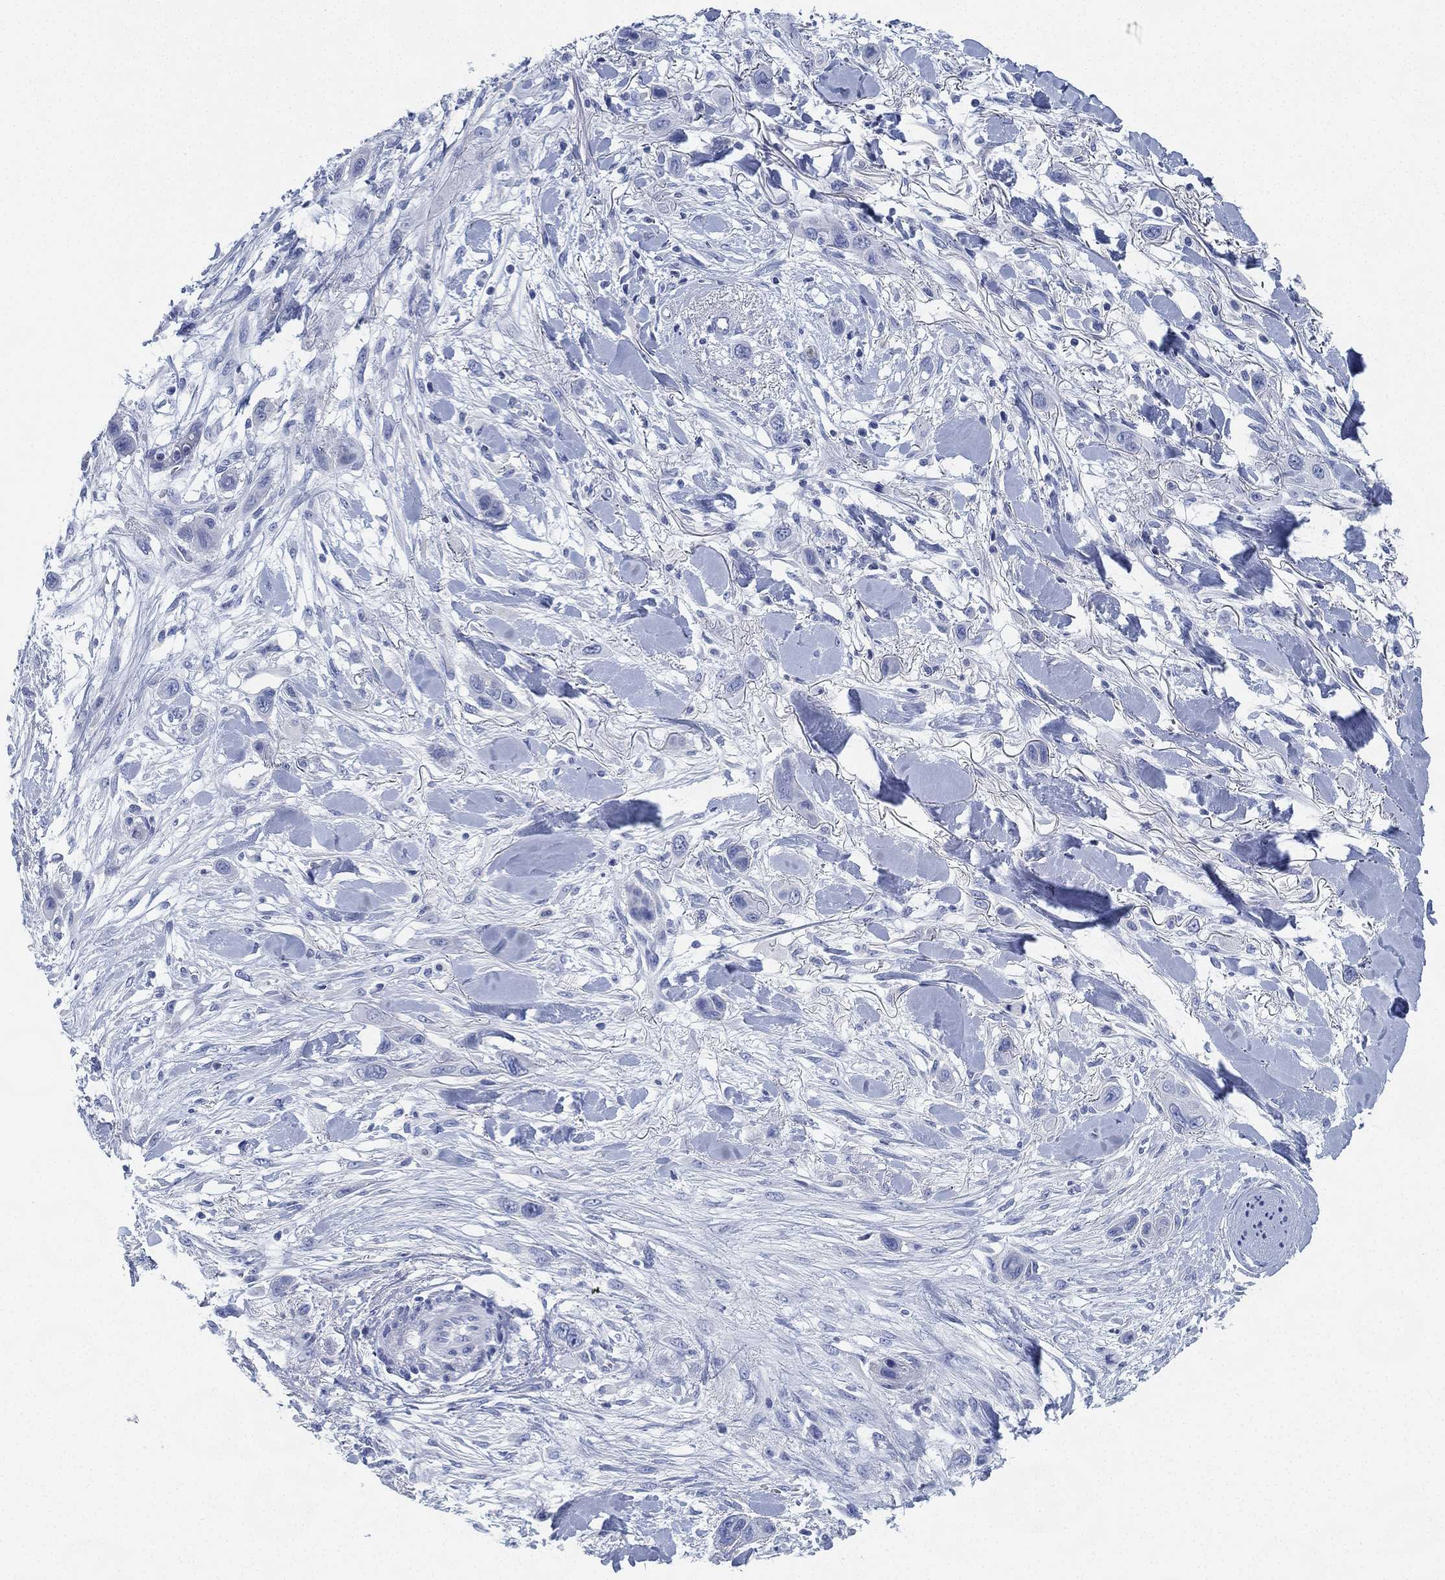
{"staining": {"intensity": "negative", "quantity": "none", "location": "none"}, "tissue": "skin cancer", "cell_type": "Tumor cells", "image_type": "cancer", "snomed": [{"axis": "morphology", "description": "Squamous cell carcinoma, NOS"}, {"axis": "topography", "description": "Skin"}], "caption": "Immunohistochemical staining of human skin cancer reveals no significant expression in tumor cells. Nuclei are stained in blue.", "gene": "DEFB121", "patient": {"sex": "male", "age": 79}}